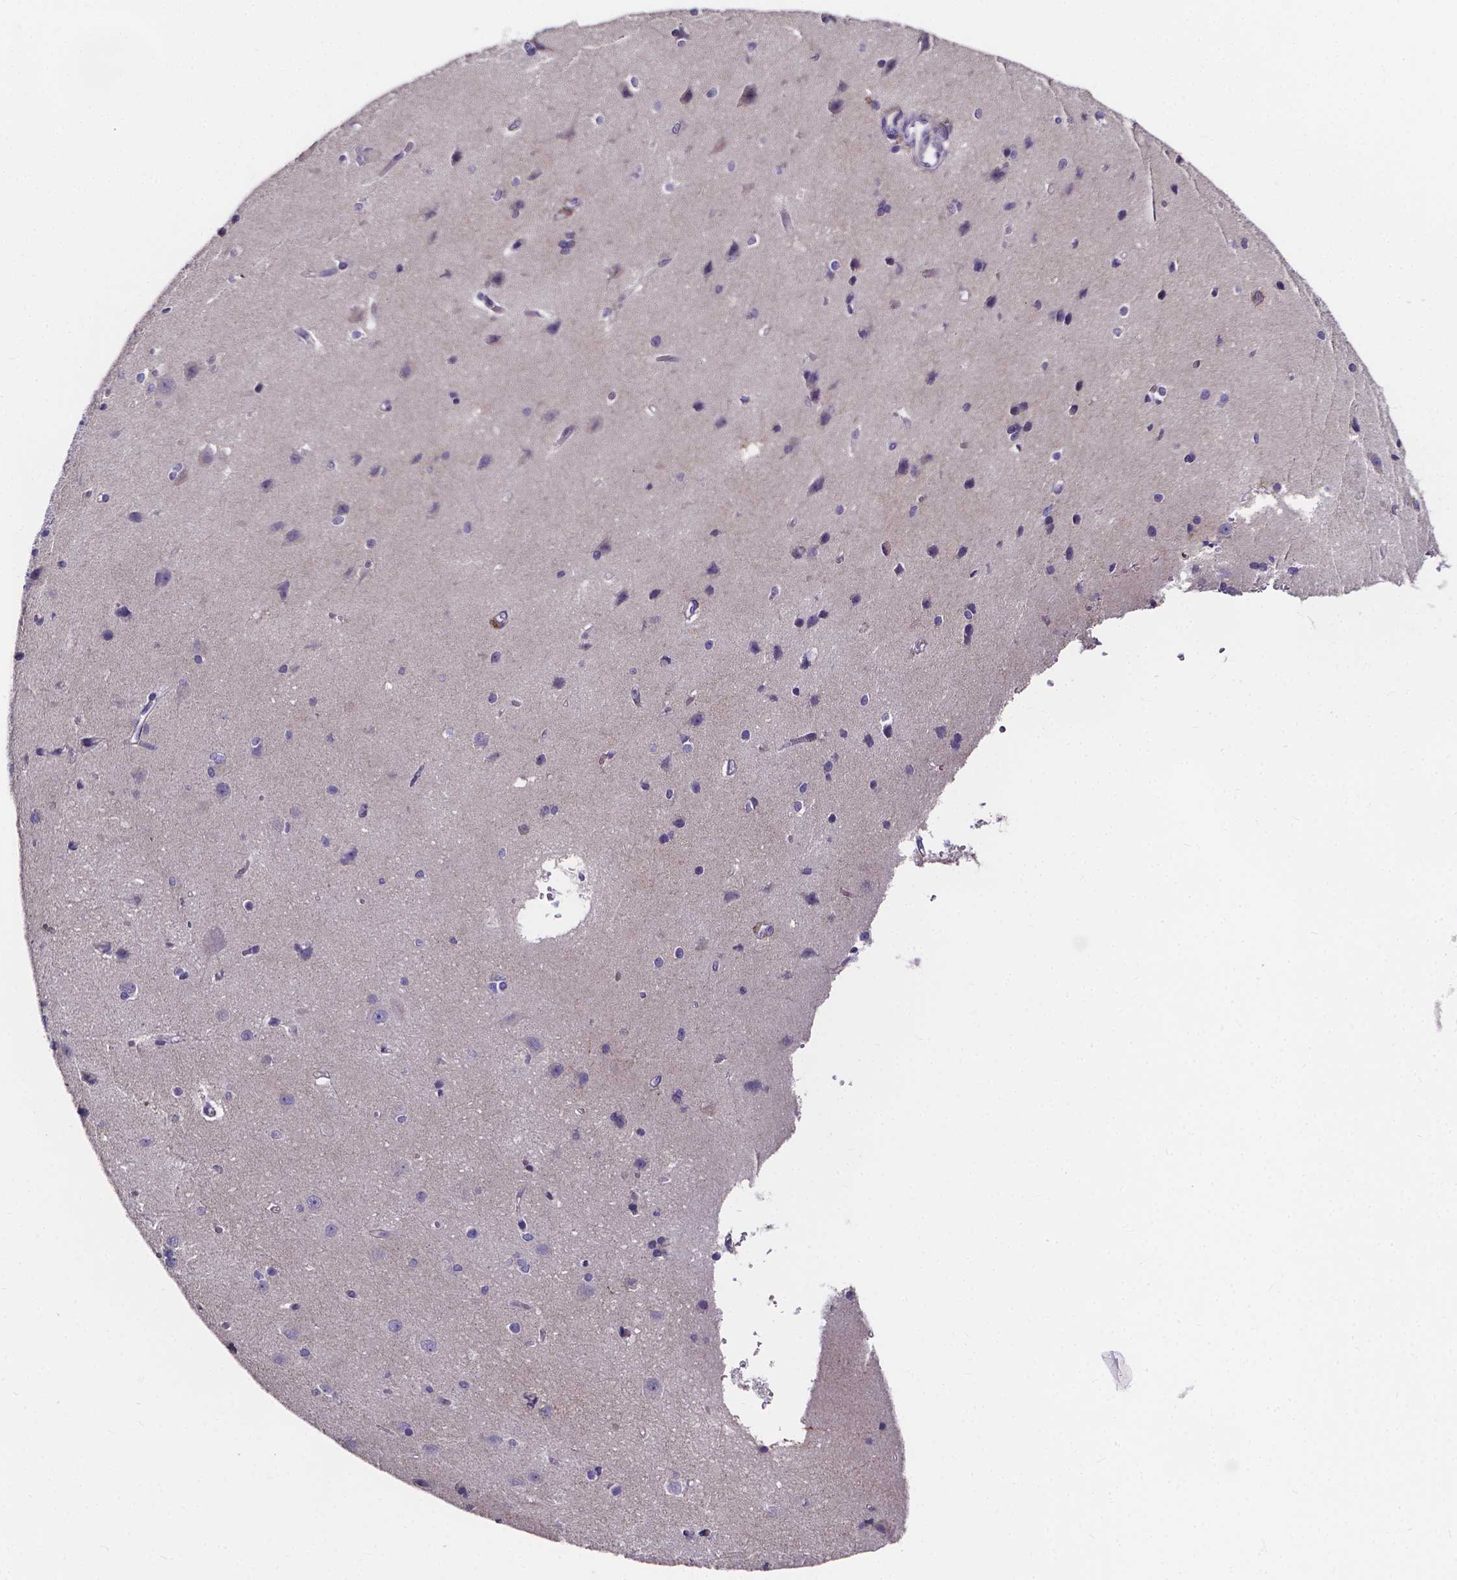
{"staining": {"intensity": "negative", "quantity": "none", "location": "none"}, "tissue": "cerebral cortex", "cell_type": "Endothelial cells", "image_type": "normal", "snomed": [{"axis": "morphology", "description": "Normal tissue, NOS"}, {"axis": "topography", "description": "Cerebral cortex"}], "caption": "A high-resolution image shows IHC staining of benign cerebral cortex, which exhibits no significant staining in endothelial cells. Brightfield microscopy of immunohistochemistry (IHC) stained with DAB (3,3'-diaminobenzidine) (brown) and hematoxylin (blue), captured at high magnification.", "gene": "SPOCD1", "patient": {"sex": "male", "age": 37}}